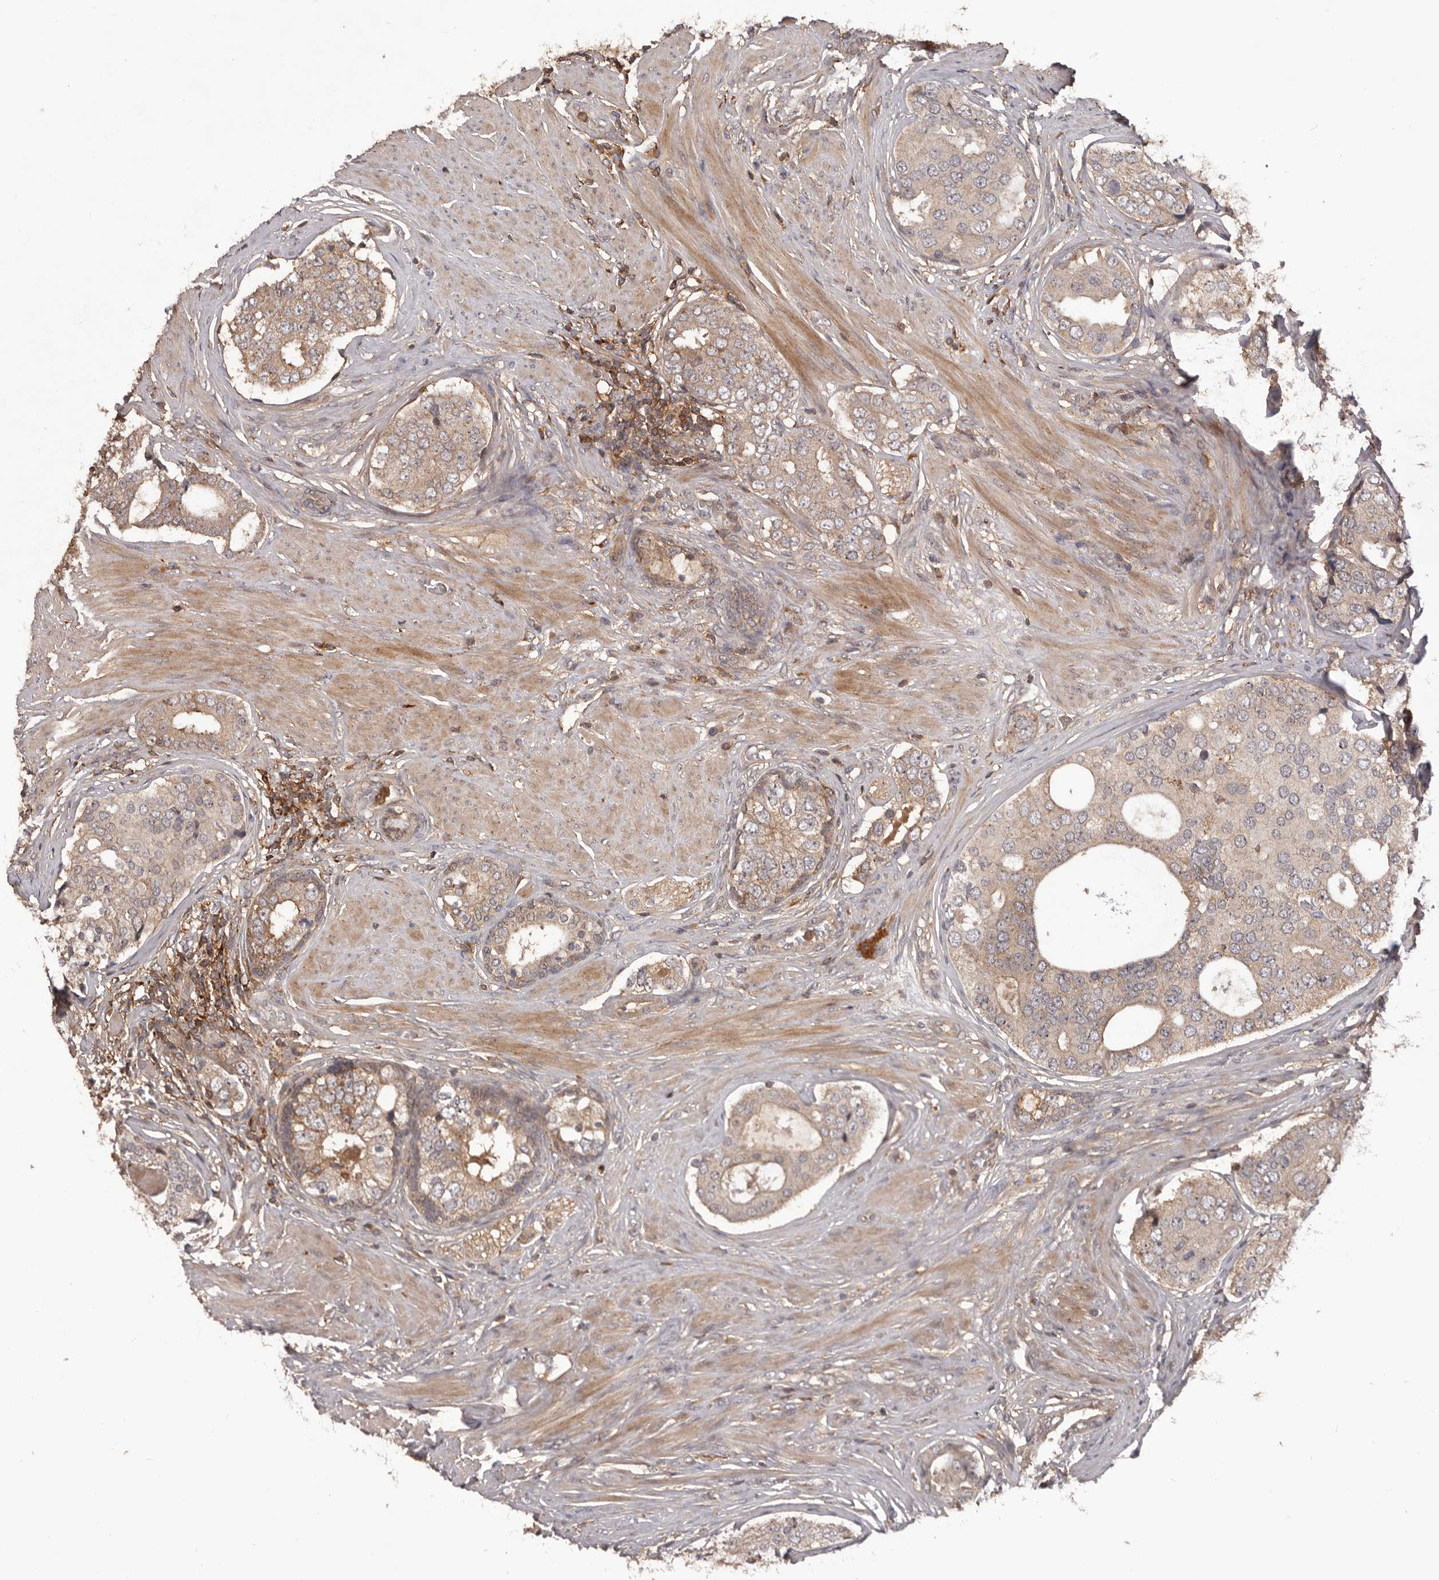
{"staining": {"intensity": "moderate", "quantity": ">75%", "location": "cytoplasmic/membranous"}, "tissue": "prostate cancer", "cell_type": "Tumor cells", "image_type": "cancer", "snomed": [{"axis": "morphology", "description": "Adenocarcinoma, High grade"}, {"axis": "topography", "description": "Prostate"}], "caption": "Immunohistochemical staining of prostate high-grade adenocarcinoma displays medium levels of moderate cytoplasmic/membranous staining in approximately >75% of tumor cells. (IHC, brightfield microscopy, high magnification).", "gene": "GLIPR2", "patient": {"sex": "male", "age": 56}}